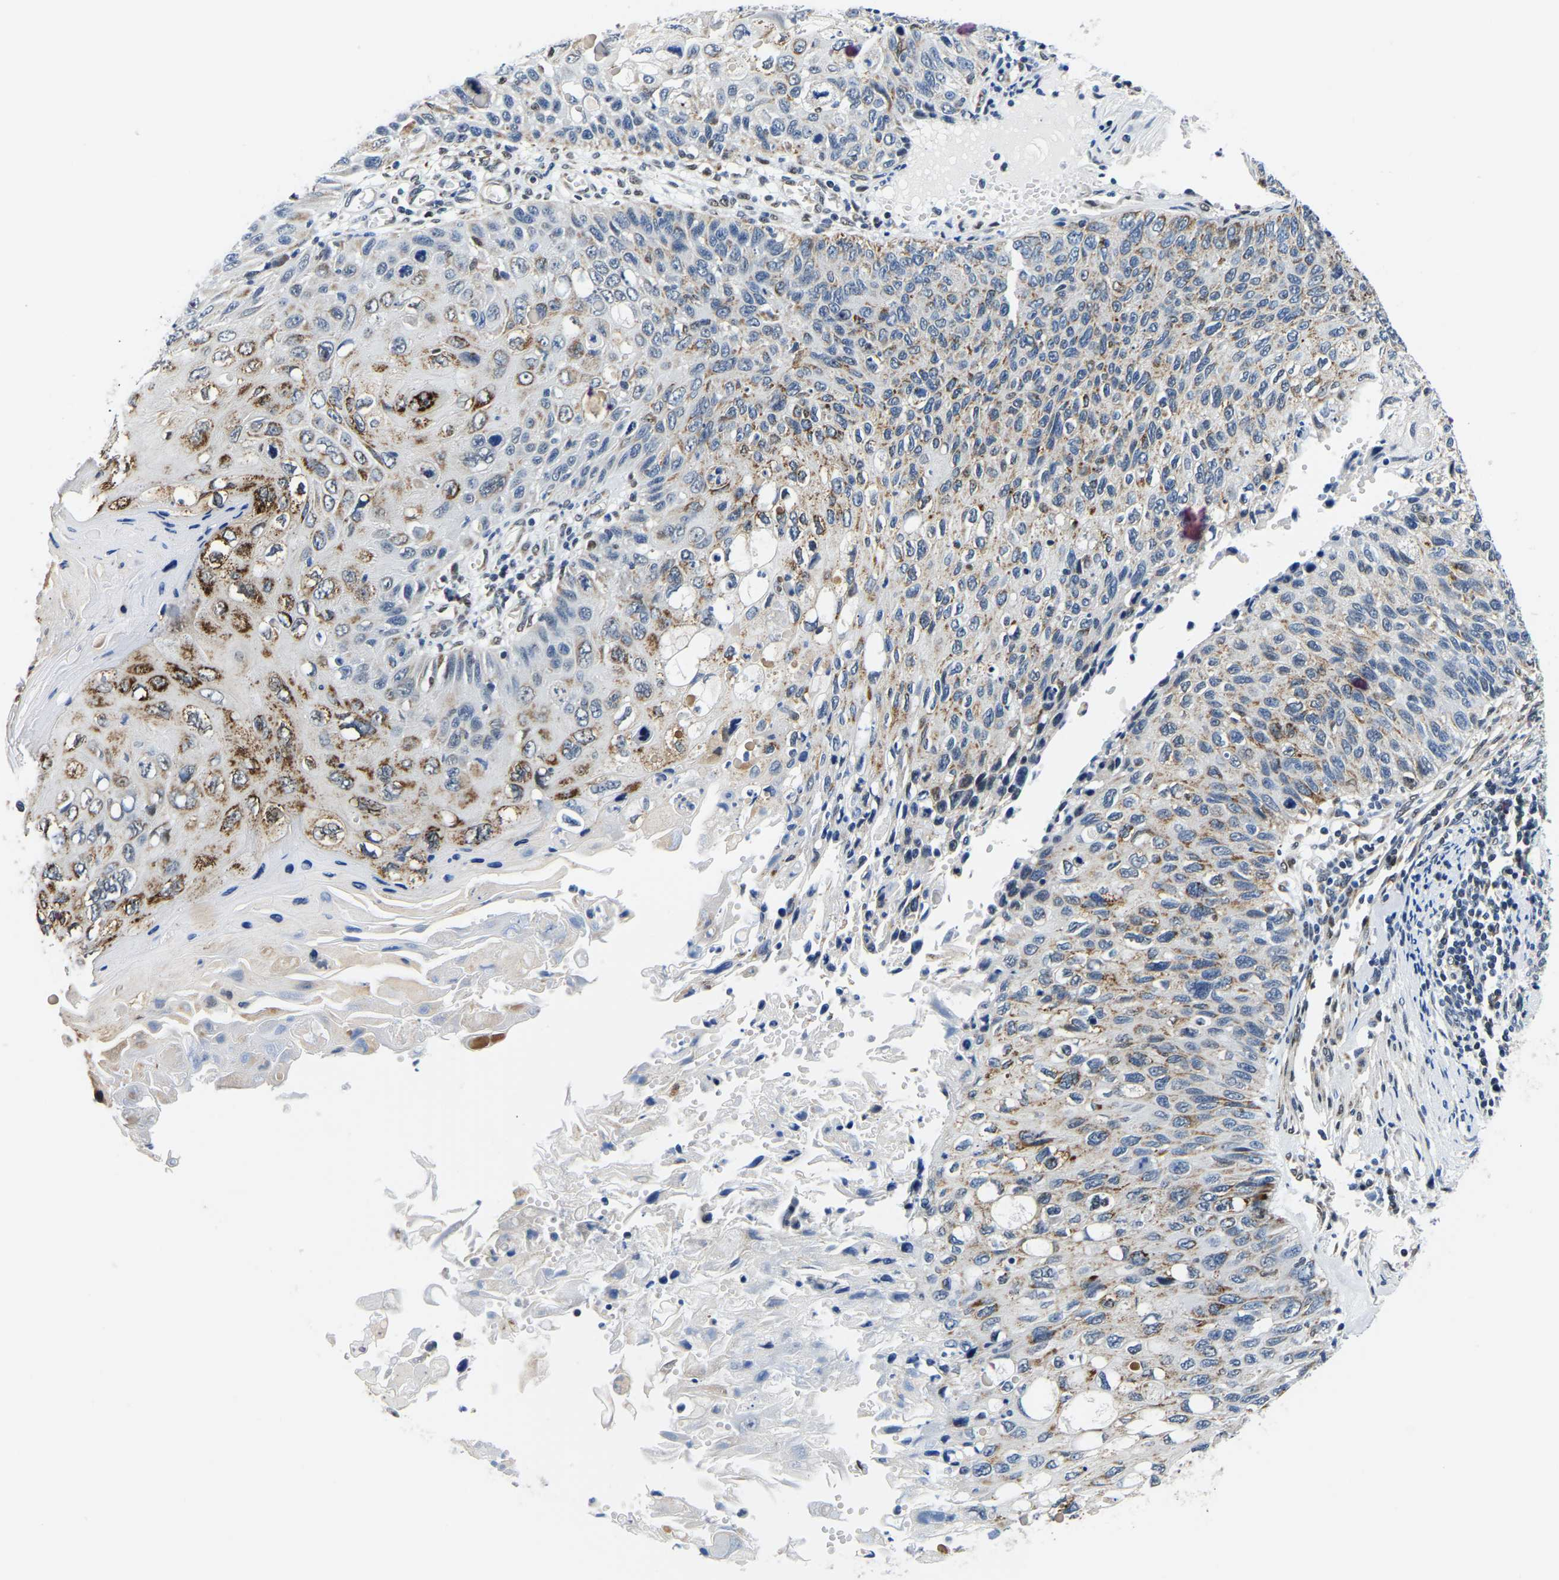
{"staining": {"intensity": "moderate", "quantity": "25%-75%", "location": "cytoplasmic/membranous"}, "tissue": "cervical cancer", "cell_type": "Tumor cells", "image_type": "cancer", "snomed": [{"axis": "morphology", "description": "Squamous cell carcinoma, NOS"}, {"axis": "topography", "description": "Cervix"}], "caption": "This micrograph demonstrates IHC staining of squamous cell carcinoma (cervical), with medium moderate cytoplasmic/membranous positivity in approximately 25%-75% of tumor cells.", "gene": "BNIP3L", "patient": {"sex": "female", "age": 70}}